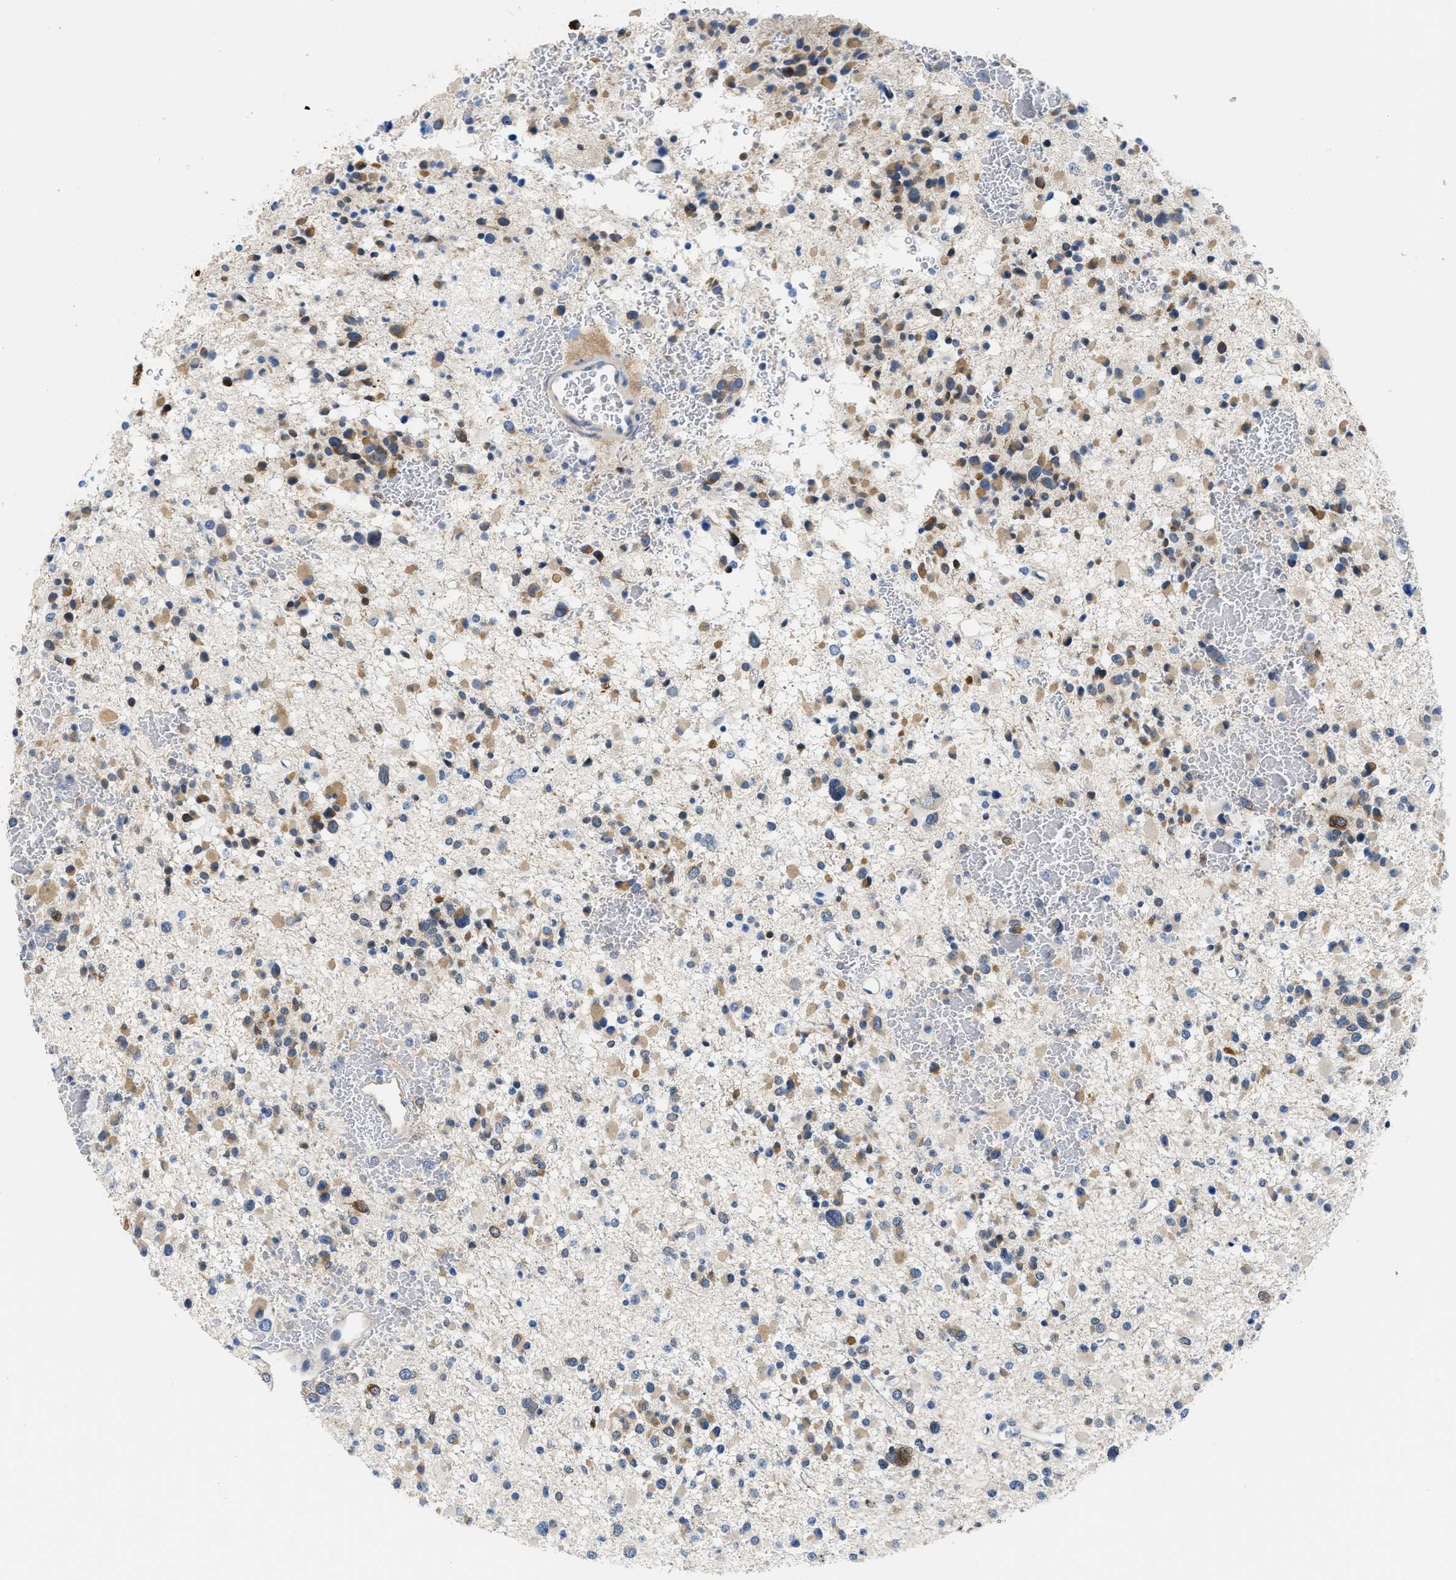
{"staining": {"intensity": "moderate", "quantity": "25%-75%", "location": "cytoplasmic/membranous"}, "tissue": "glioma", "cell_type": "Tumor cells", "image_type": "cancer", "snomed": [{"axis": "morphology", "description": "Glioma, malignant, Low grade"}, {"axis": "topography", "description": "Brain"}], "caption": "This image exhibits IHC staining of glioma, with medium moderate cytoplasmic/membranous staining in approximately 25%-75% of tumor cells.", "gene": "CLGN", "patient": {"sex": "female", "age": 22}}